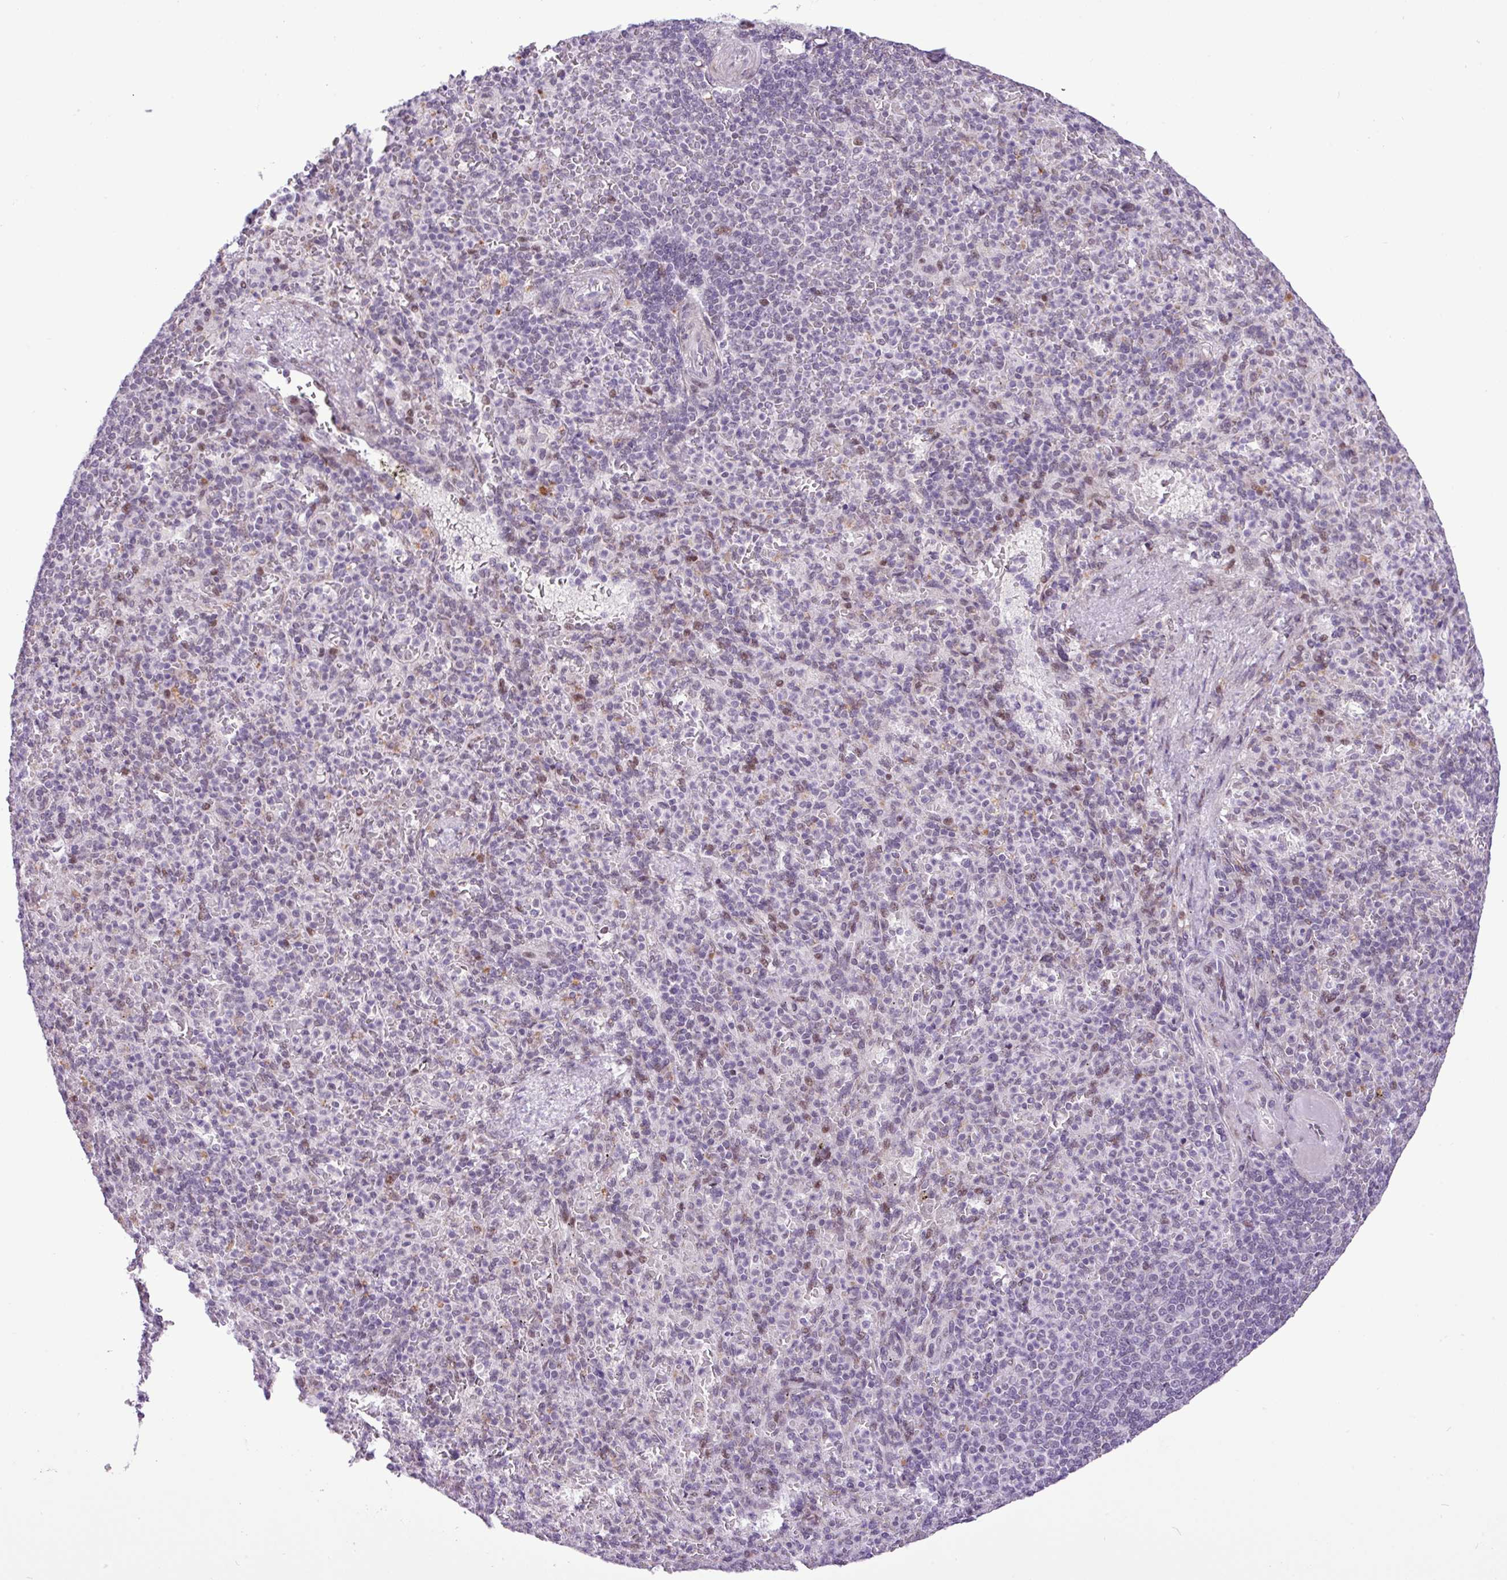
{"staining": {"intensity": "negative", "quantity": "none", "location": "none"}, "tissue": "spleen", "cell_type": "Cells in red pulp", "image_type": "normal", "snomed": [{"axis": "morphology", "description": "Normal tissue, NOS"}, {"axis": "topography", "description": "Spleen"}], "caption": "Cells in red pulp show no significant staining in normal spleen.", "gene": "ZNF354A", "patient": {"sex": "female", "age": 74}}